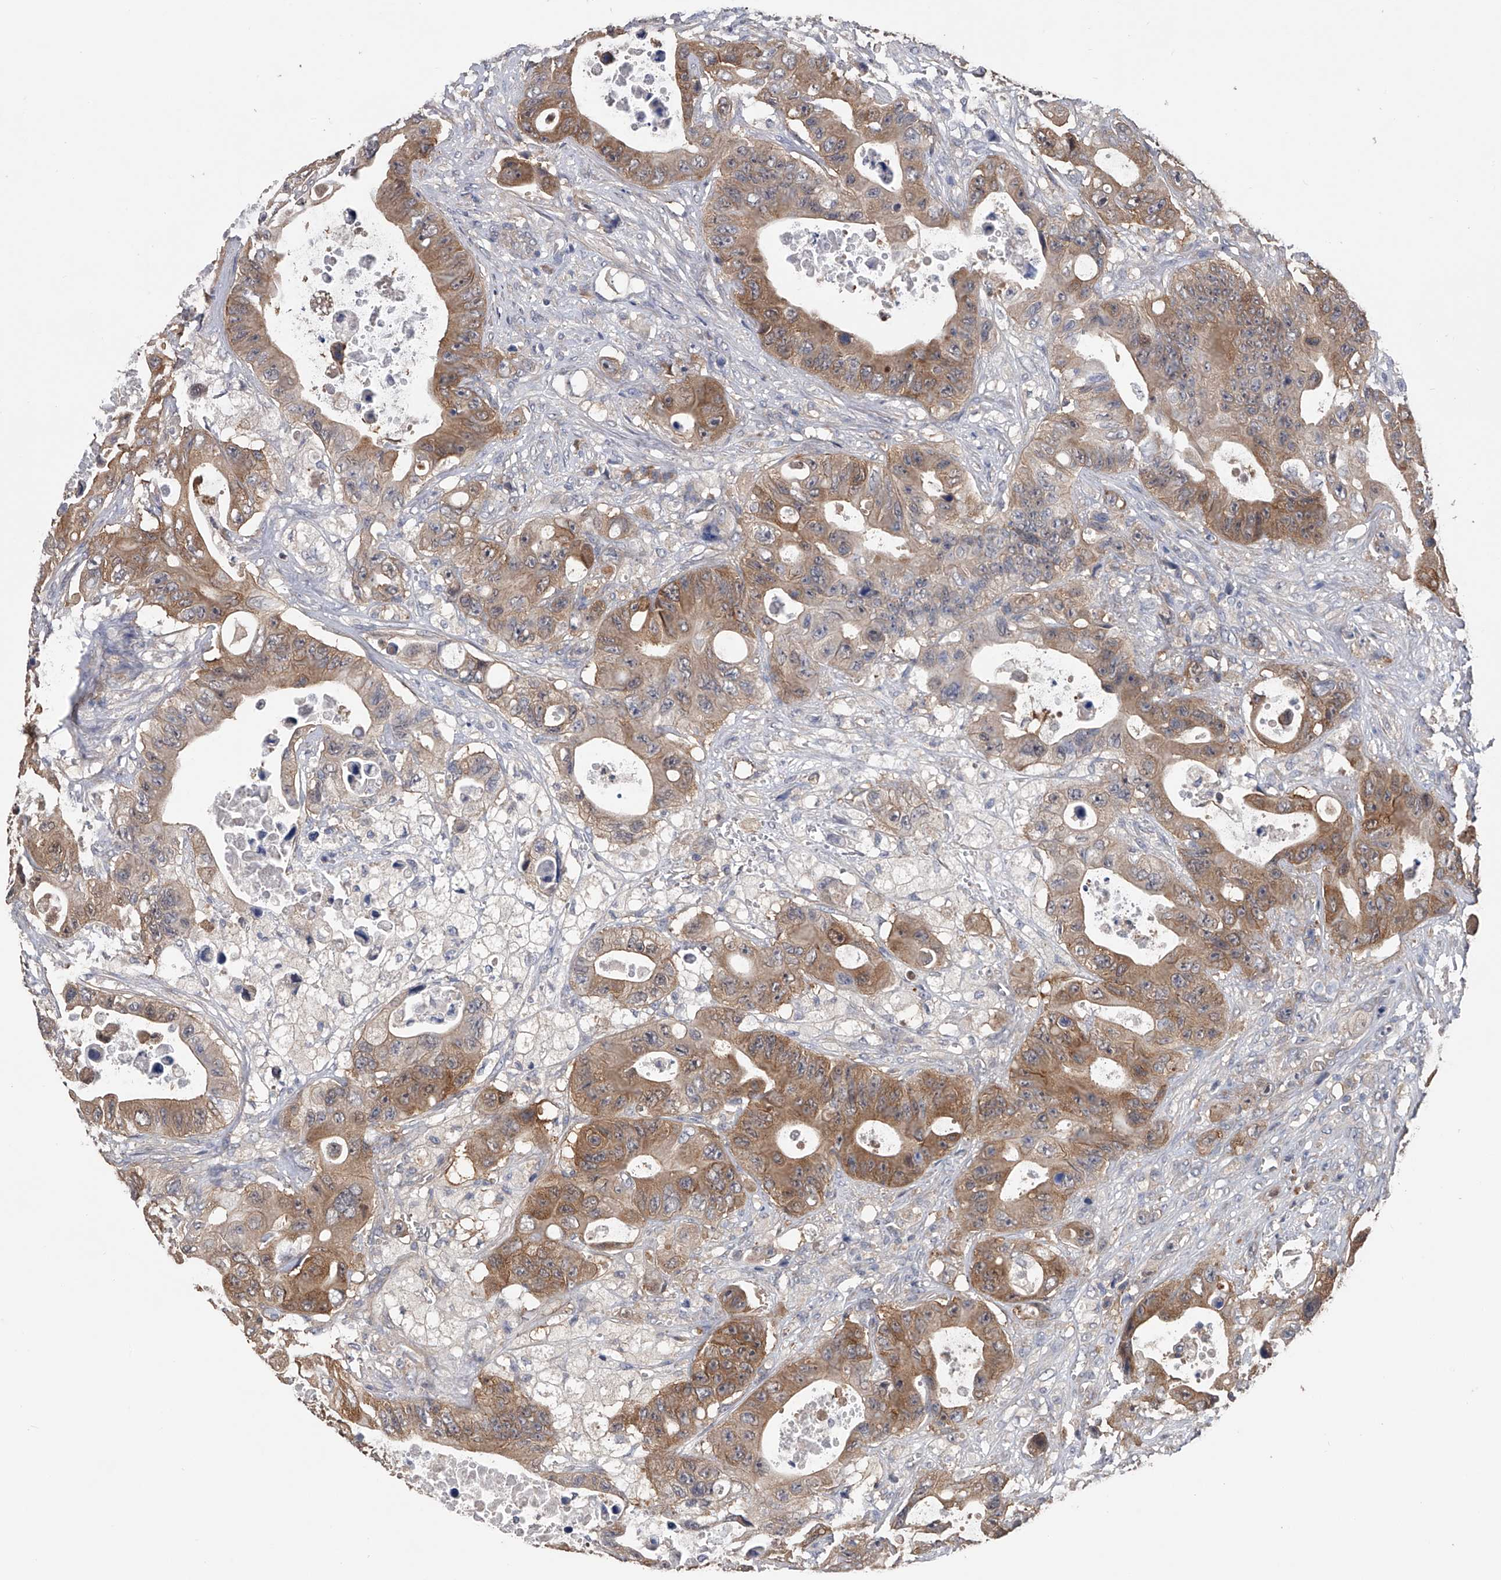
{"staining": {"intensity": "moderate", "quantity": ">75%", "location": "cytoplasmic/membranous"}, "tissue": "colorectal cancer", "cell_type": "Tumor cells", "image_type": "cancer", "snomed": [{"axis": "morphology", "description": "Adenocarcinoma, NOS"}, {"axis": "topography", "description": "Colon"}], "caption": "The photomicrograph demonstrates staining of adenocarcinoma (colorectal), revealing moderate cytoplasmic/membranous protein positivity (brown color) within tumor cells.", "gene": "CFAP298", "patient": {"sex": "female", "age": 46}}